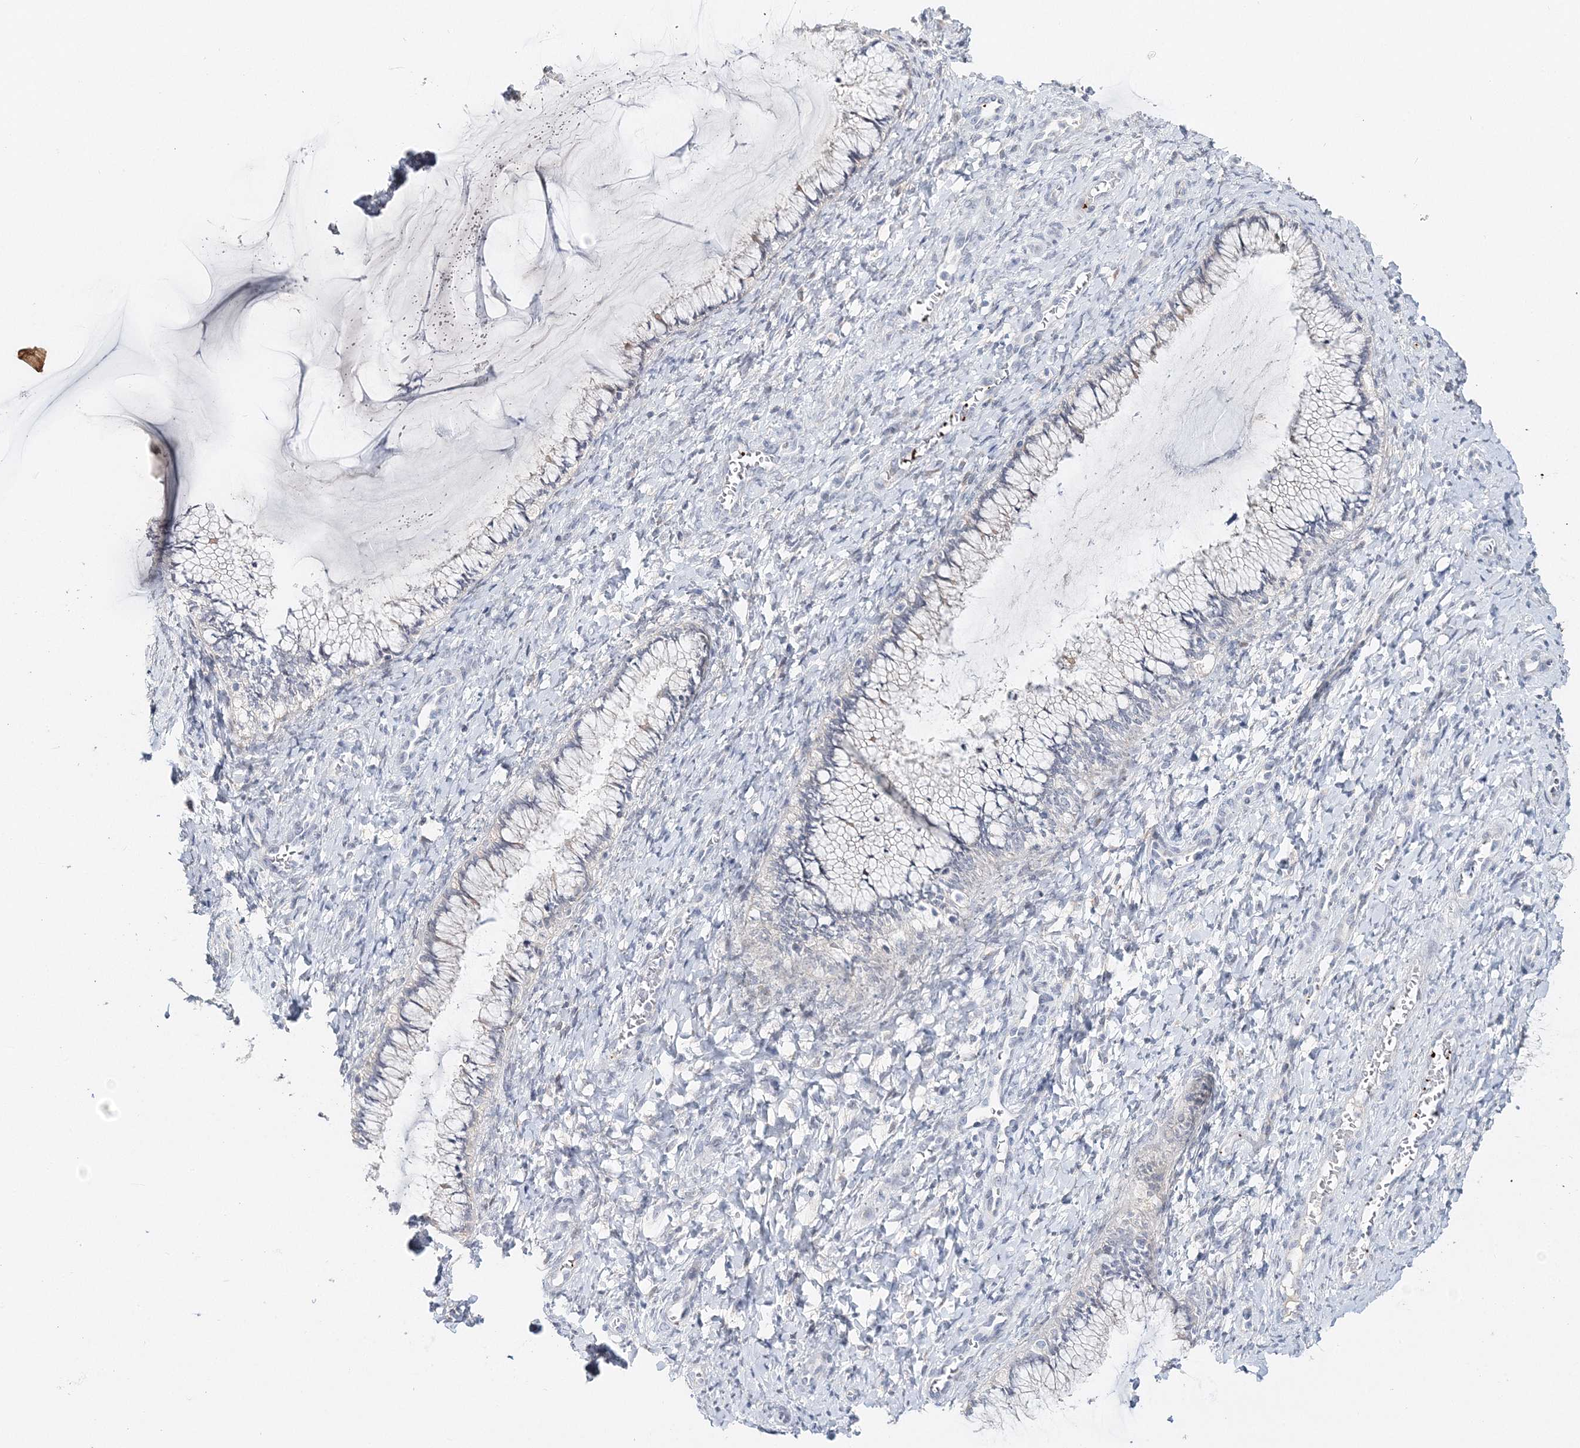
{"staining": {"intensity": "negative", "quantity": "none", "location": "none"}, "tissue": "cervix", "cell_type": "Glandular cells", "image_type": "normal", "snomed": [{"axis": "morphology", "description": "Normal tissue, NOS"}, {"axis": "morphology", "description": "Adenocarcinoma, NOS"}, {"axis": "topography", "description": "Cervix"}], "caption": "Immunohistochemistry photomicrograph of normal human cervix stained for a protein (brown), which exhibits no positivity in glandular cells.", "gene": "MYOZ2", "patient": {"sex": "female", "age": 29}}